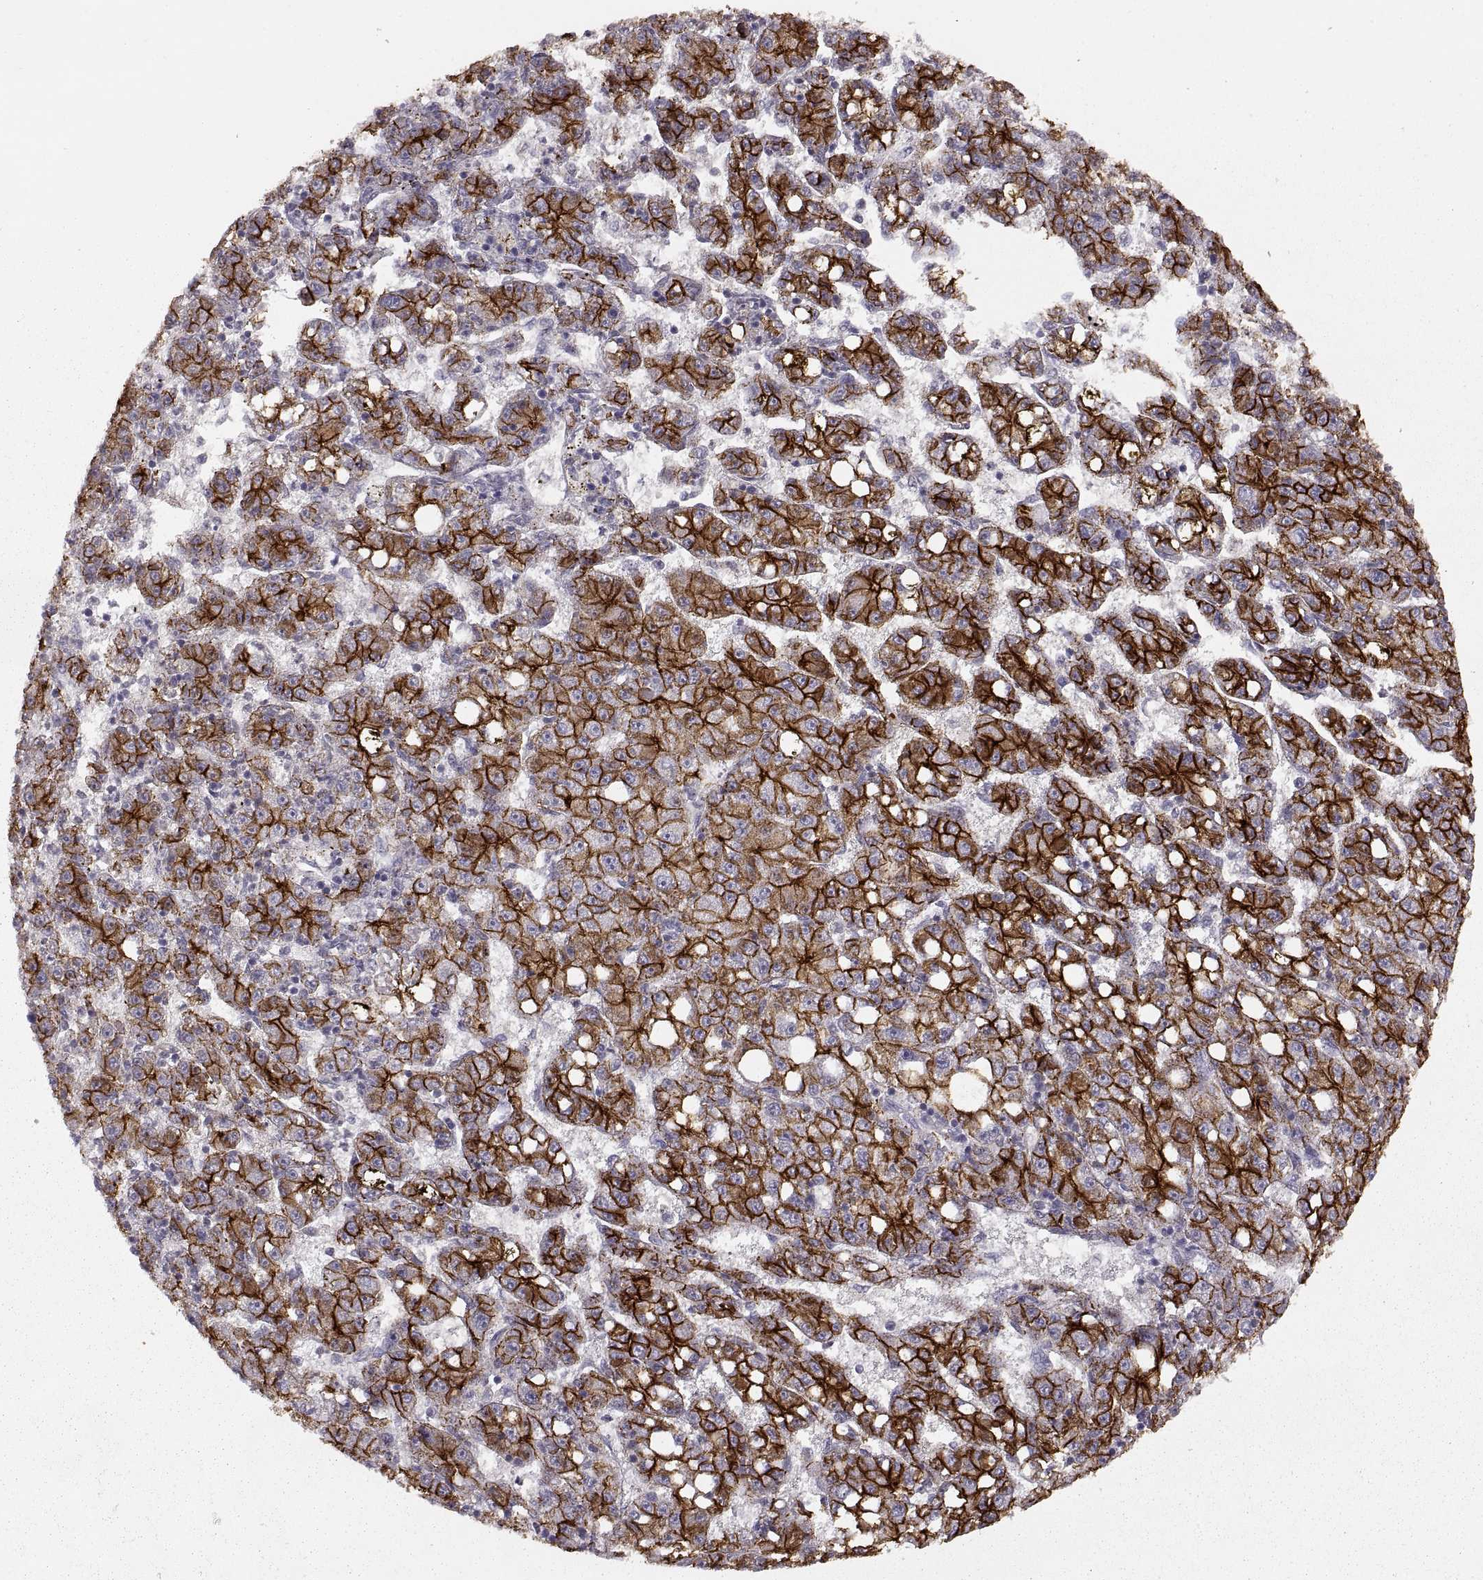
{"staining": {"intensity": "strong", "quantity": ">75%", "location": "cytoplasmic/membranous"}, "tissue": "liver cancer", "cell_type": "Tumor cells", "image_type": "cancer", "snomed": [{"axis": "morphology", "description": "Carcinoma, Hepatocellular, NOS"}, {"axis": "topography", "description": "Liver"}], "caption": "Liver hepatocellular carcinoma was stained to show a protein in brown. There is high levels of strong cytoplasmic/membranous positivity in approximately >75% of tumor cells.", "gene": "CDH2", "patient": {"sex": "female", "age": 65}}